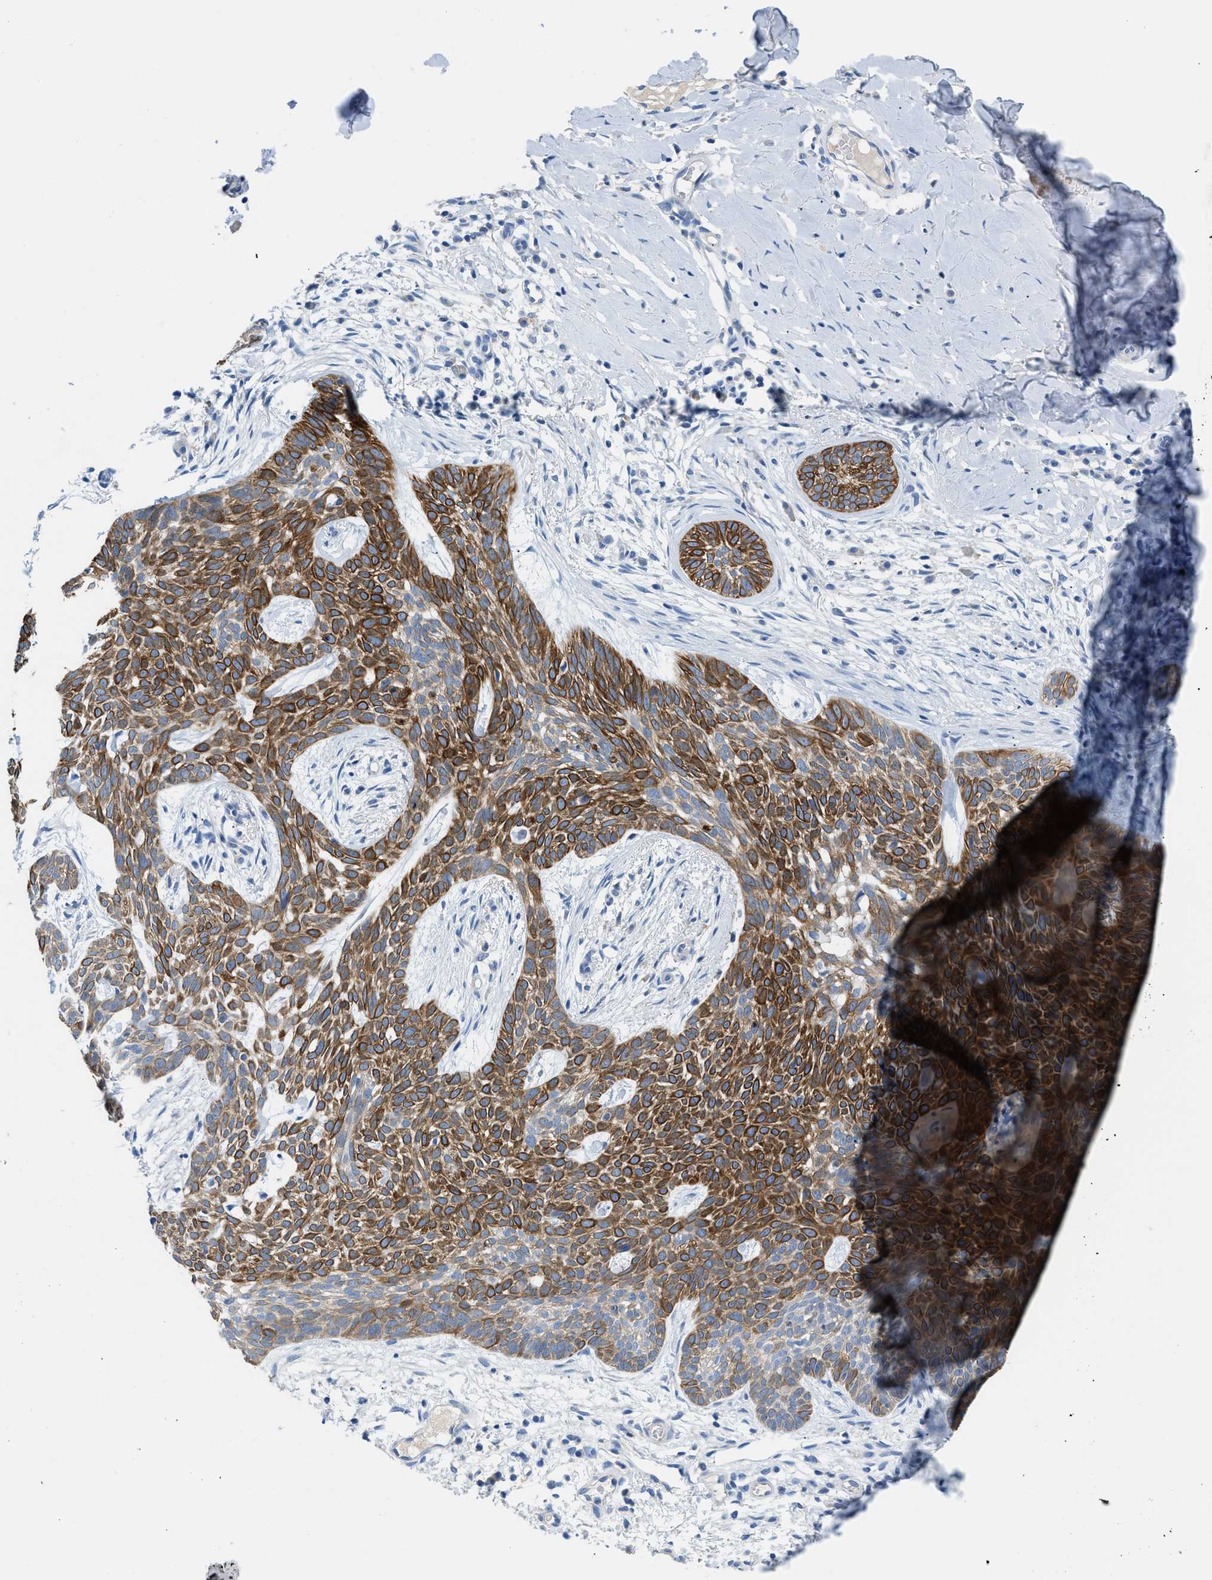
{"staining": {"intensity": "strong", "quantity": "25%-75%", "location": "cytoplasmic/membranous"}, "tissue": "skin cancer", "cell_type": "Tumor cells", "image_type": "cancer", "snomed": [{"axis": "morphology", "description": "Basal cell carcinoma"}, {"axis": "topography", "description": "Skin"}], "caption": "Protein staining of skin cancer tissue displays strong cytoplasmic/membranous staining in about 25%-75% of tumor cells.", "gene": "SLC10A6", "patient": {"sex": "female", "age": 59}}